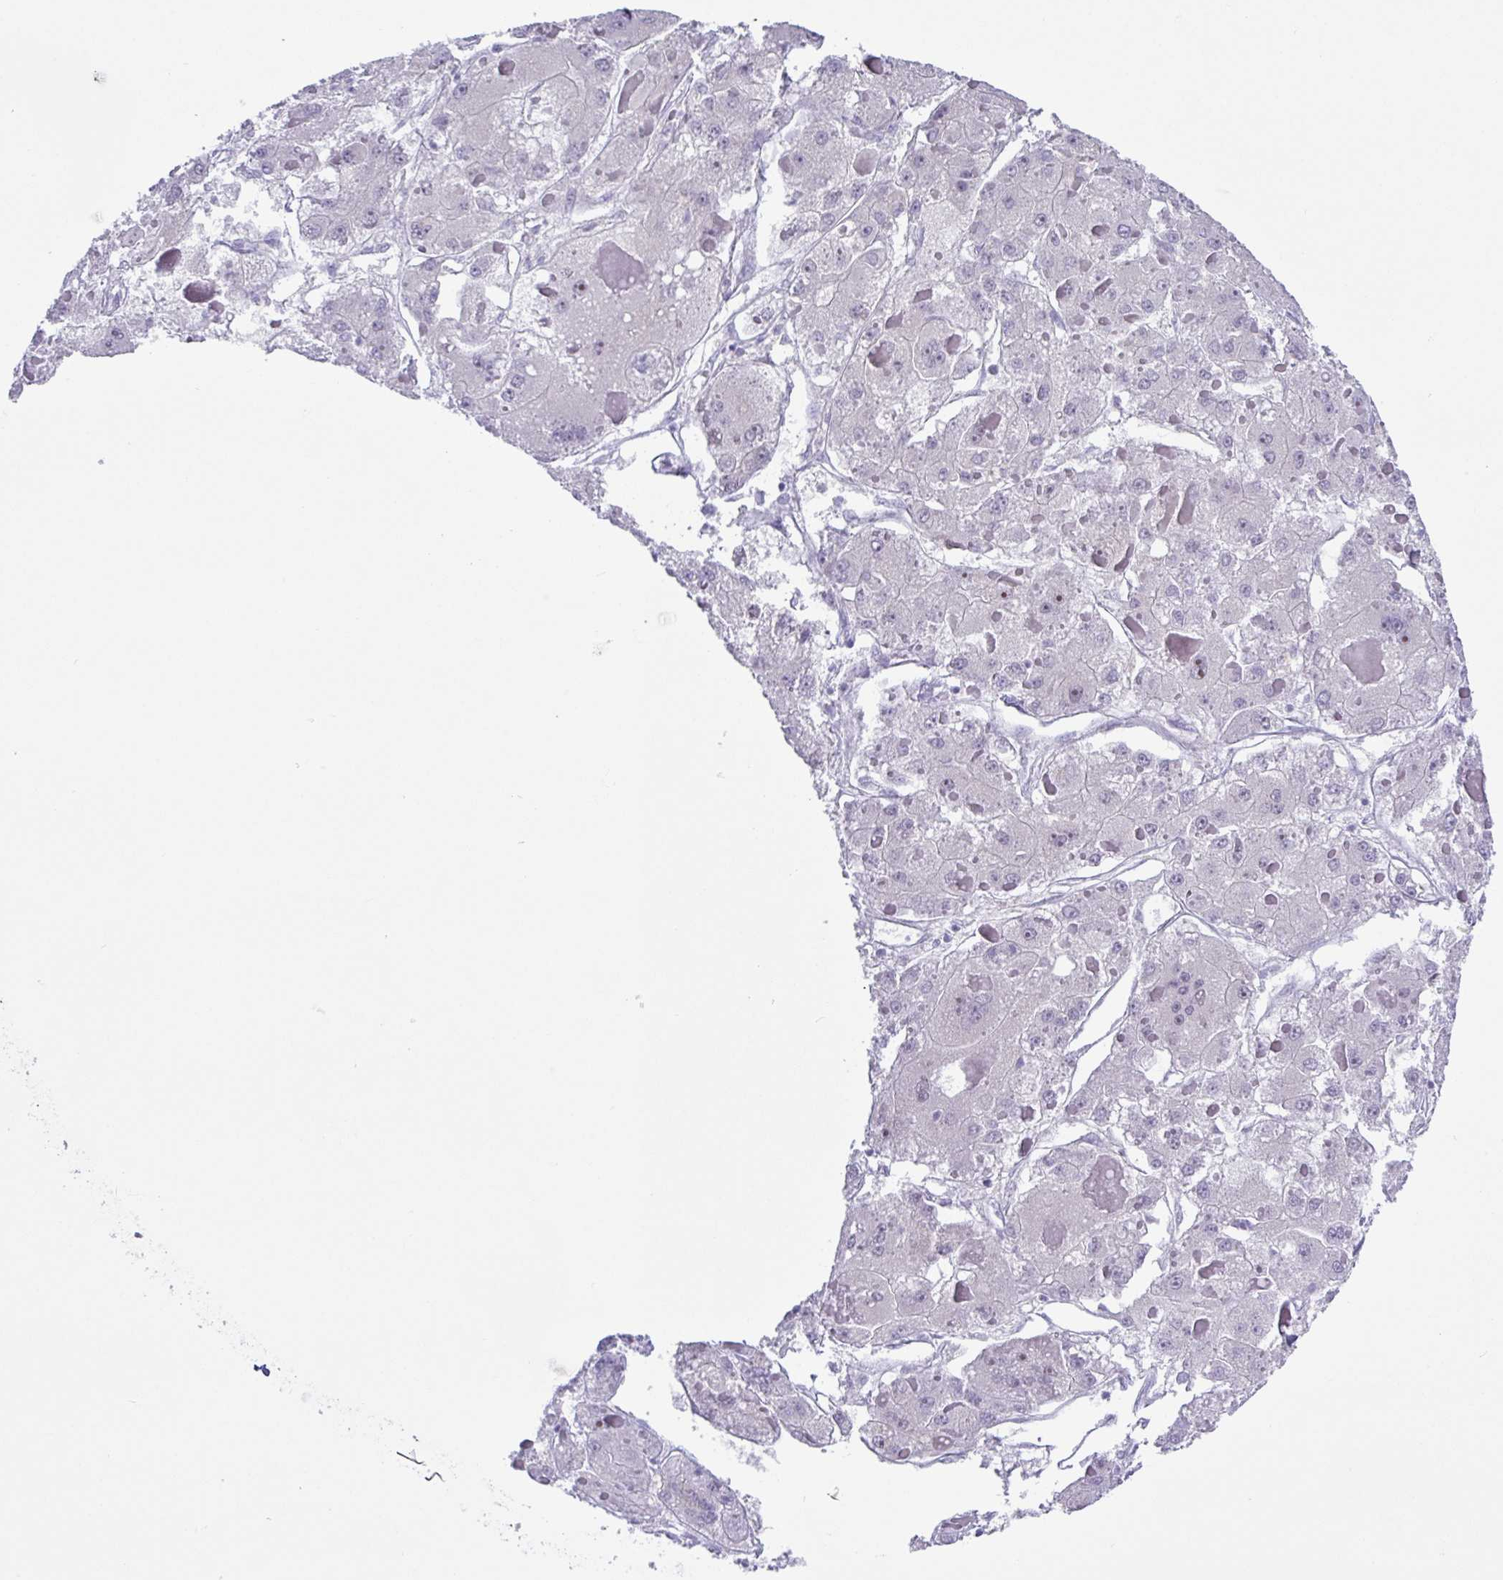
{"staining": {"intensity": "negative", "quantity": "none", "location": "none"}, "tissue": "liver cancer", "cell_type": "Tumor cells", "image_type": "cancer", "snomed": [{"axis": "morphology", "description": "Carcinoma, Hepatocellular, NOS"}, {"axis": "topography", "description": "Liver"}], "caption": "Immunohistochemistry (IHC) micrograph of neoplastic tissue: hepatocellular carcinoma (liver) stained with DAB displays no significant protein staining in tumor cells. (IHC, brightfield microscopy, high magnification).", "gene": "MRM2", "patient": {"sex": "female", "age": 73}}